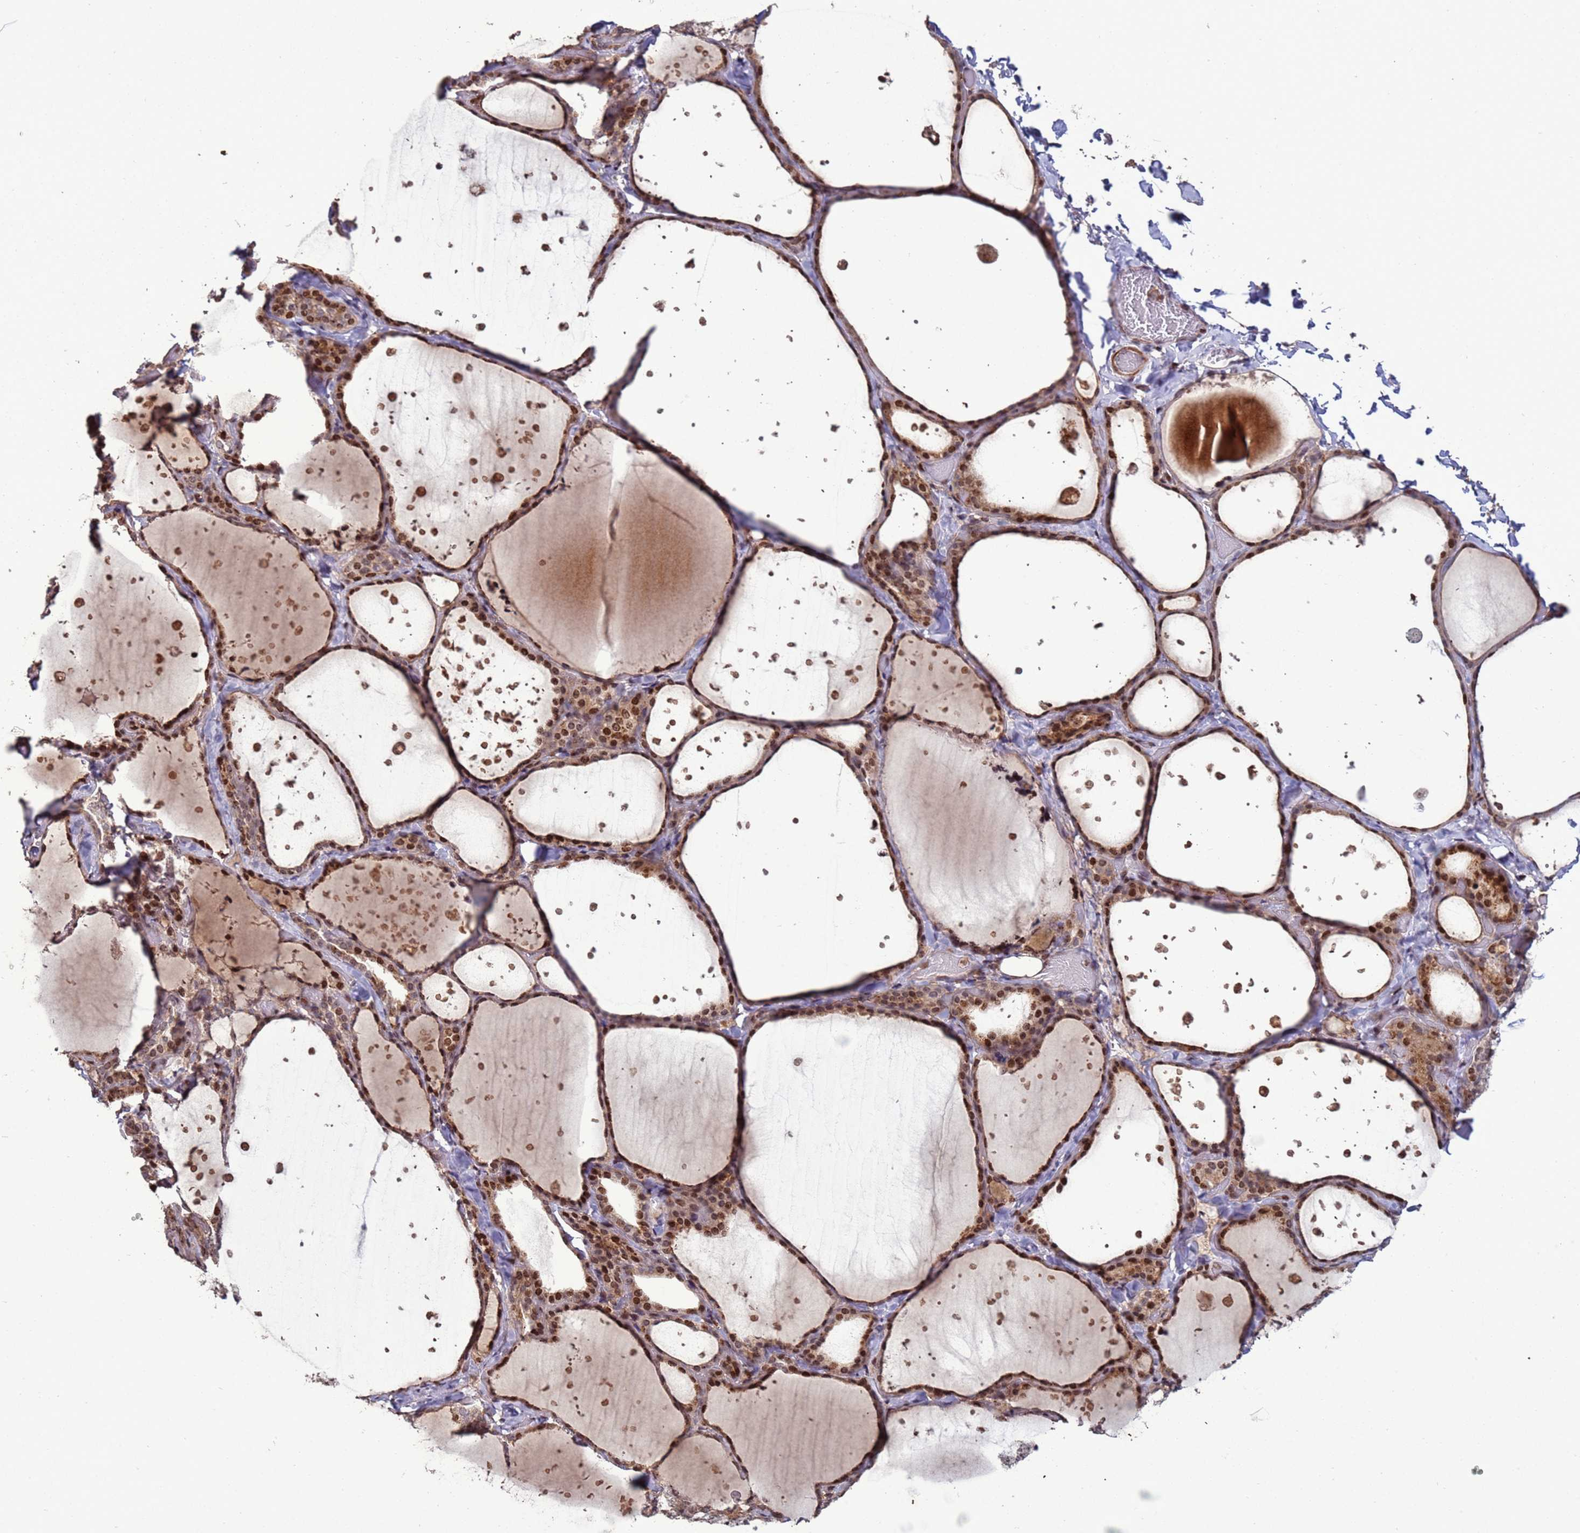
{"staining": {"intensity": "moderate", "quantity": ">75%", "location": "cytoplasmic/membranous,nuclear"}, "tissue": "thyroid gland", "cell_type": "Glandular cells", "image_type": "normal", "snomed": [{"axis": "morphology", "description": "Normal tissue, NOS"}, {"axis": "topography", "description": "Thyroid gland"}], "caption": "Normal thyroid gland shows moderate cytoplasmic/membranous,nuclear positivity in approximately >75% of glandular cells, visualized by immunohistochemistry.", "gene": "HGH1", "patient": {"sex": "female", "age": 44}}